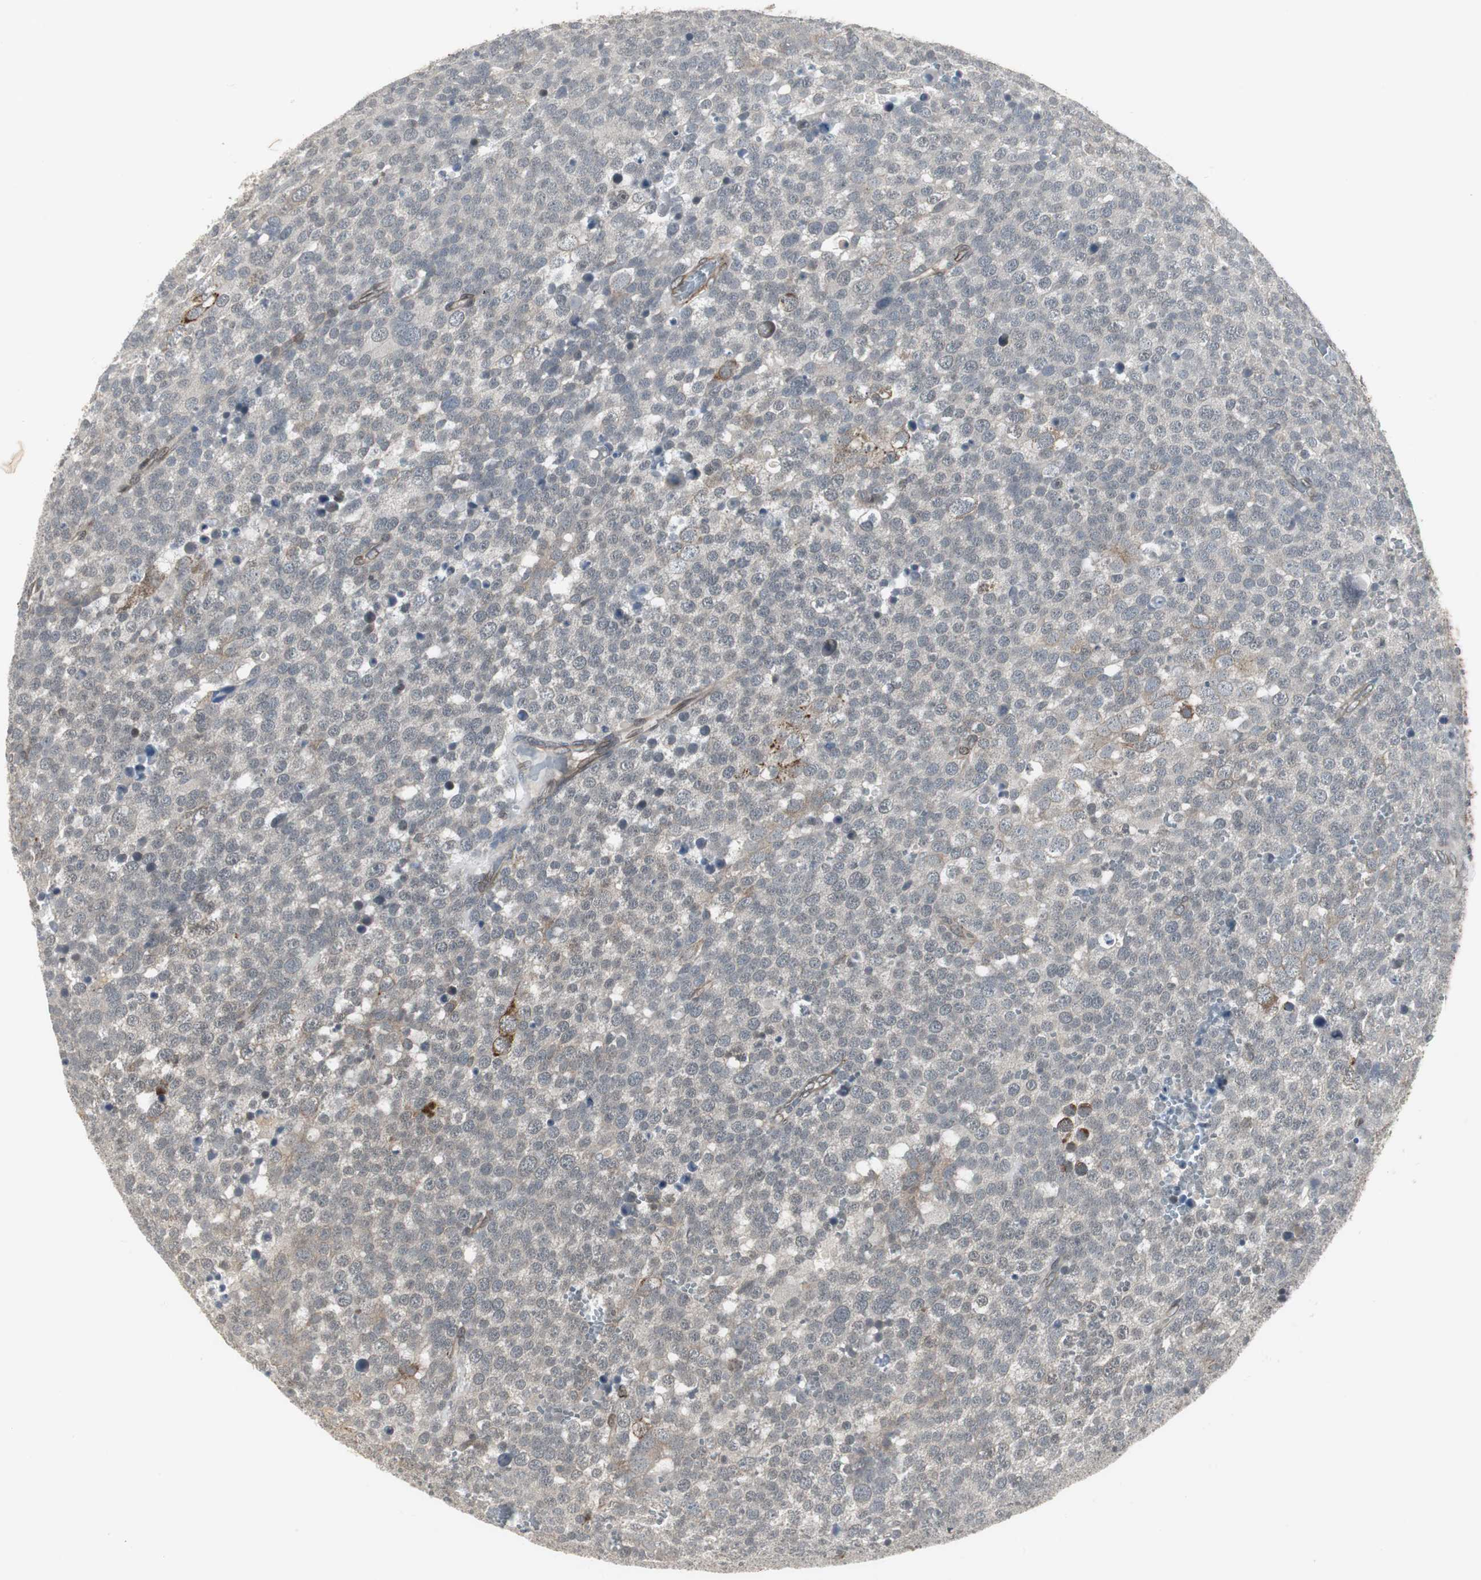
{"staining": {"intensity": "weak", "quantity": "<25%", "location": "cytoplasmic/membranous"}, "tissue": "testis cancer", "cell_type": "Tumor cells", "image_type": "cancer", "snomed": [{"axis": "morphology", "description": "Seminoma, NOS"}, {"axis": "topography", "description": "Testis"}], "caption": "Tumor cells show no significant protein positivity in testis cancer (seminoma).", "gene": "SCYL3", "patient": {"sex": "male", "age": 71}}